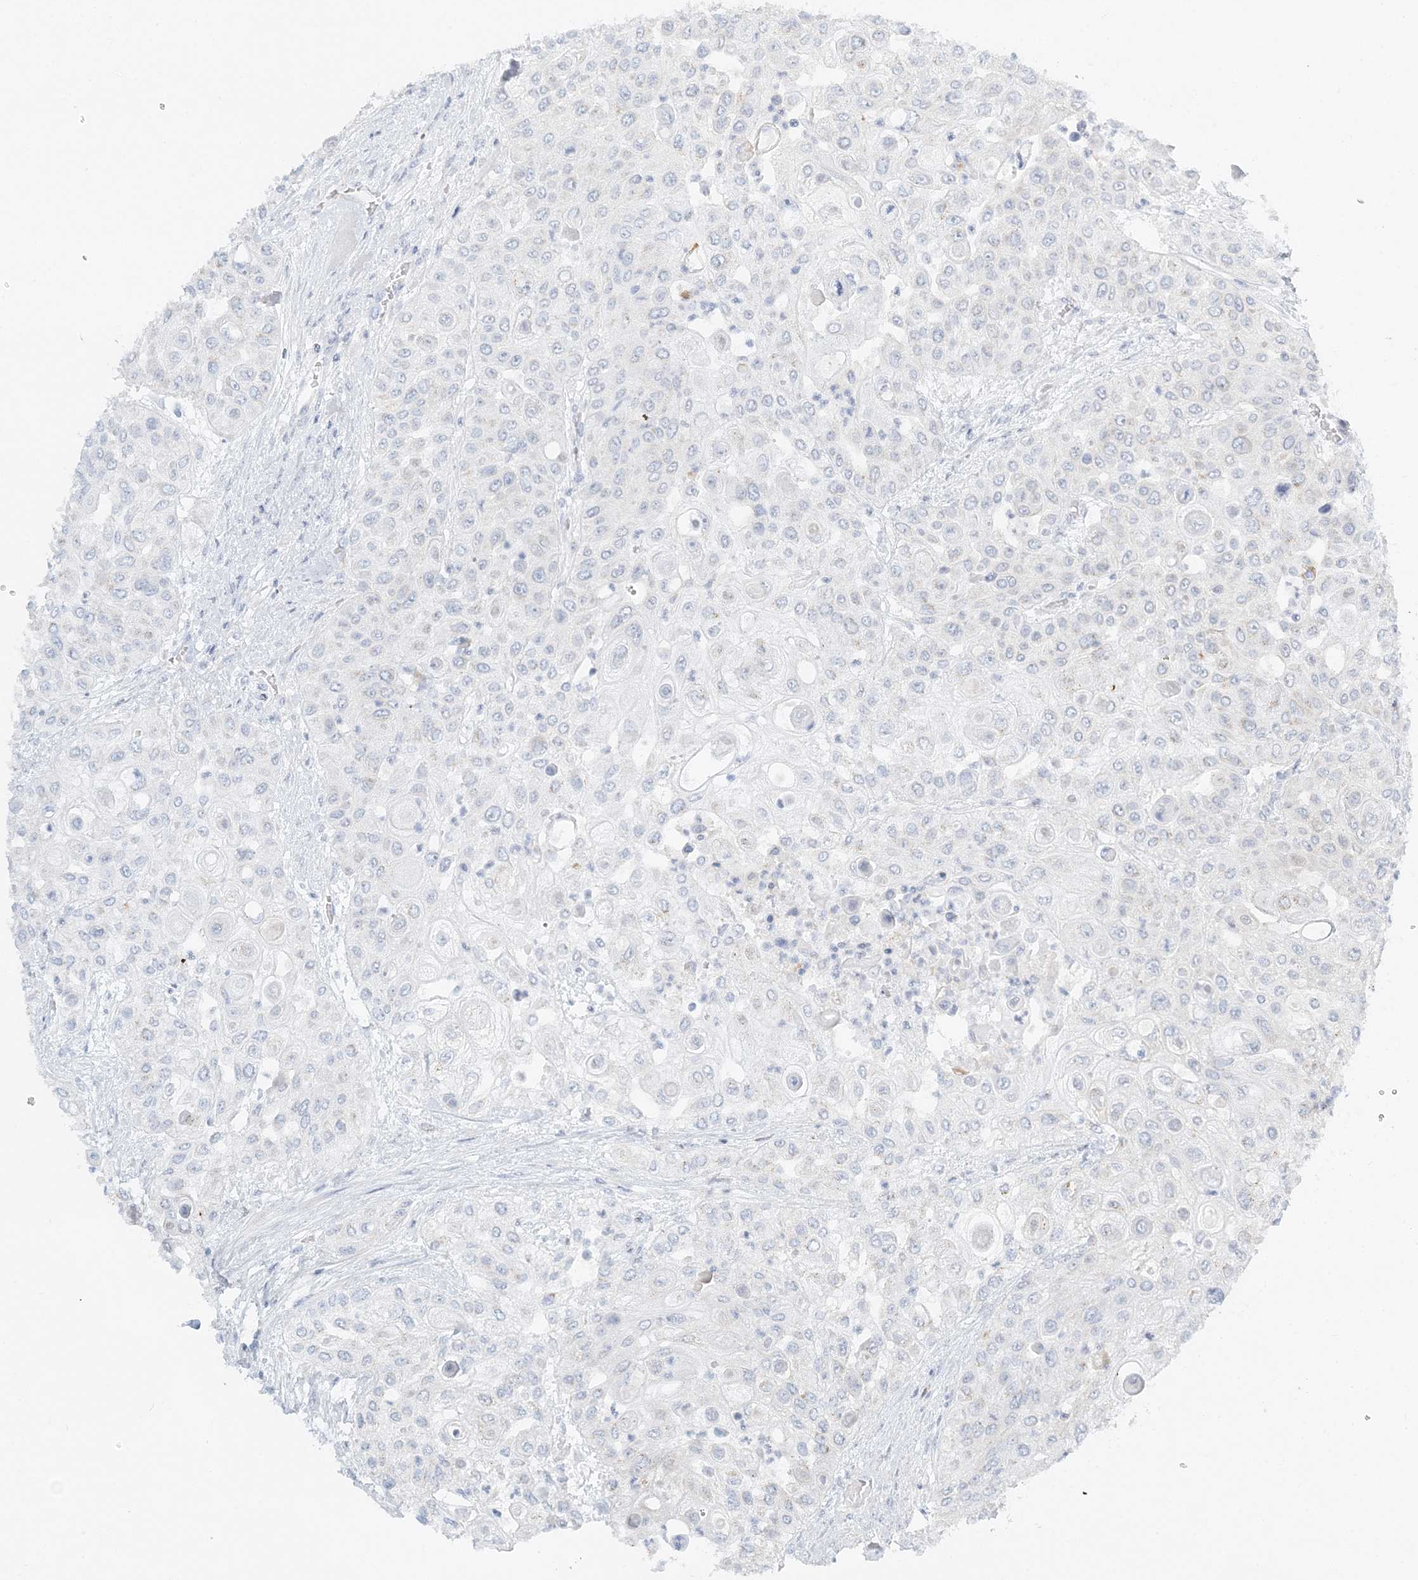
{"staining": {"intensity": "moderate", "quantity": "<25%", "location": "cytoplasmic/membranous"}, "tissue": "urothelial cancer", "cell_type": "Tumor cells", "image_type": "cancer", "snomed": [{"axis": "morphology", "description": "Urothelial carcinoma, High grade"}, {"axis": "topography", "description": "Urinary bladder"}], "caption": "DAB immunohistochemical staining of urothelial cancer demonstrates moderate cytoplasmic/membranous protein positivity in approximately <25% of tumor cells.", "gene": "NAA11", "patient": {"sex": "female", "age": 79}}